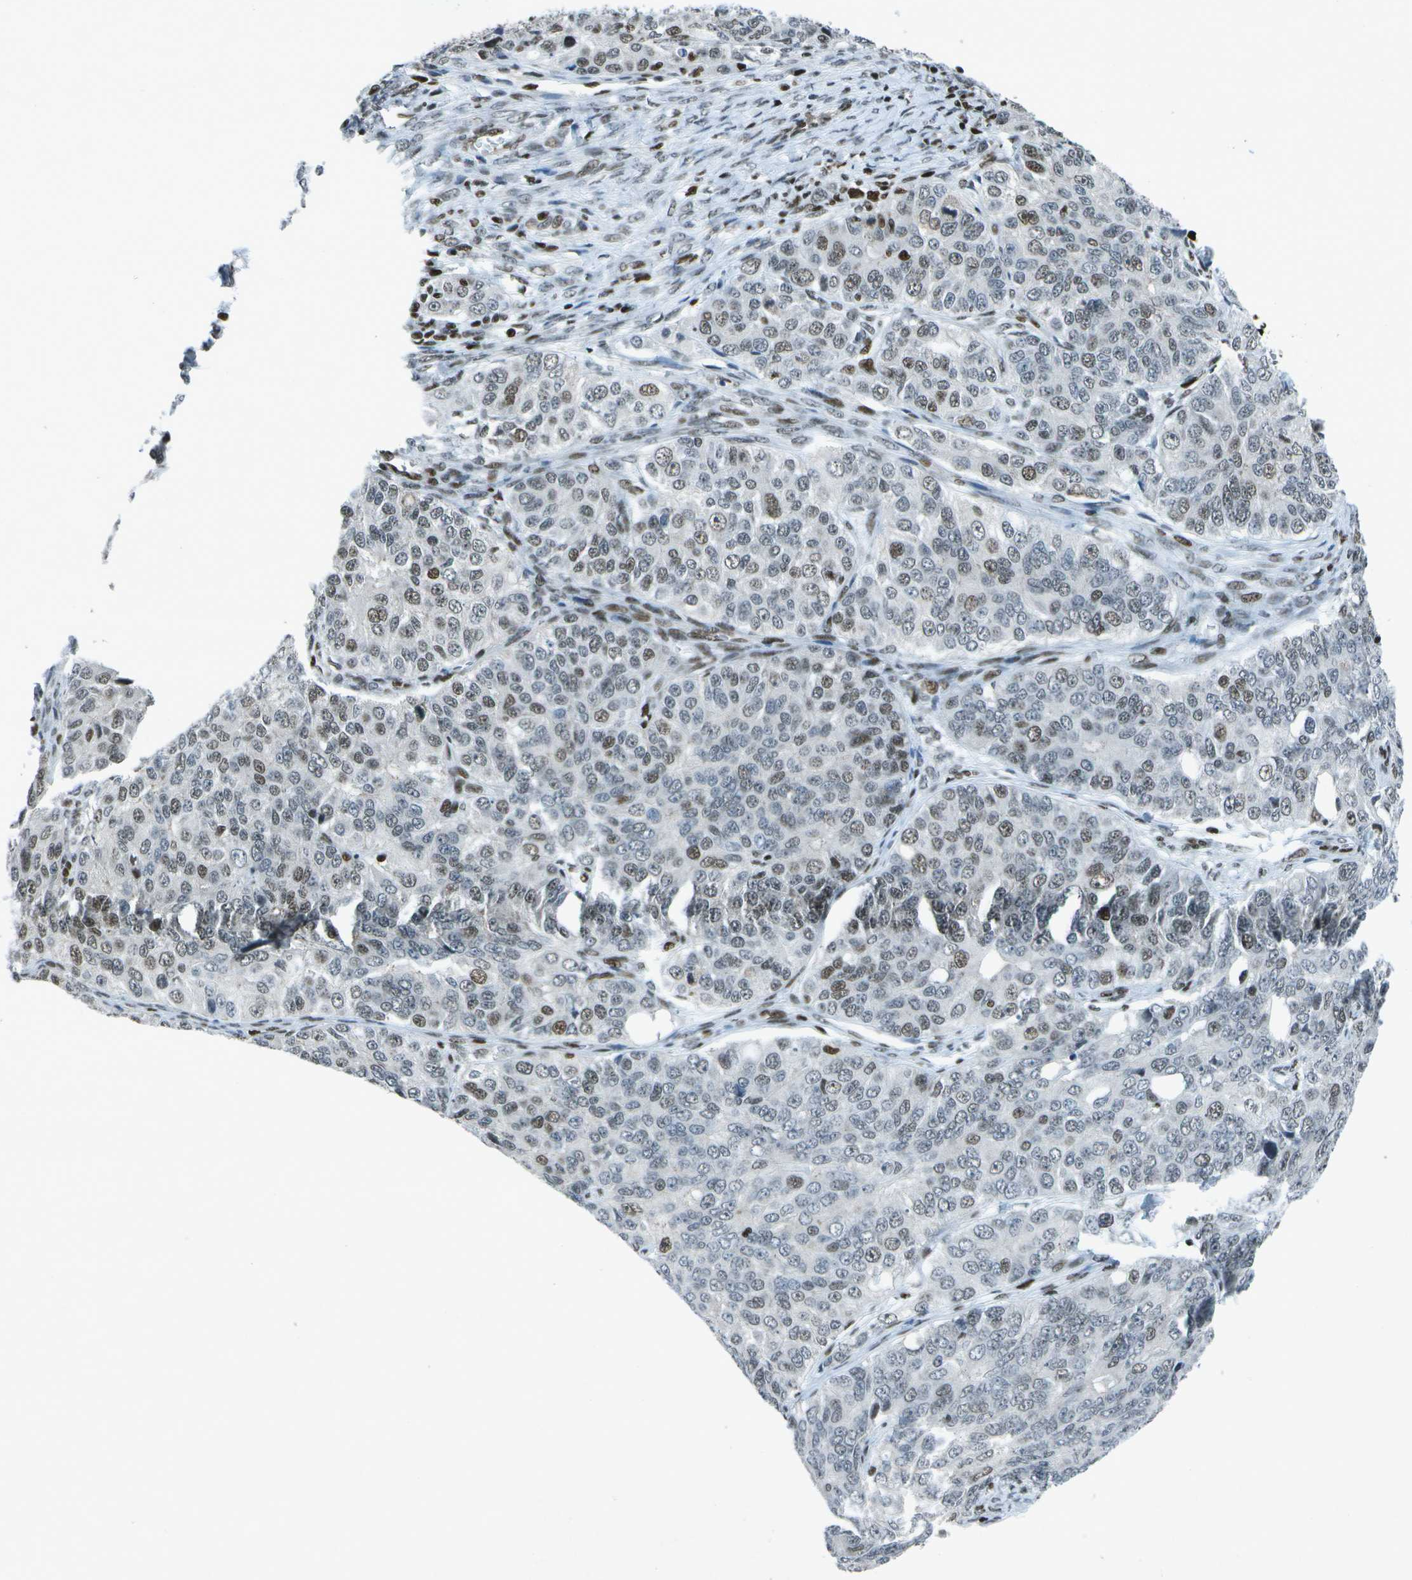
{"staining": {"intensity": "moderate", "quantity": "<25%", "location": "nuclear"}, "tissue": "ovarian cancer", "cell_type": "Tumor cells", "image_type": "cancer", "snomed": [{"axis": "morphology", "description": "Carcinoma, endometroid"}, {"axis": "topography", "description": "Ovary"}], "caption": "Protein staining demonstrates moderate nuclear expression in approximately <25% of tumor cells in ovarian cancer (endometroid carcinoma).", "gene": "MTA2", "patient": {"sex": "female", "age": 51}}